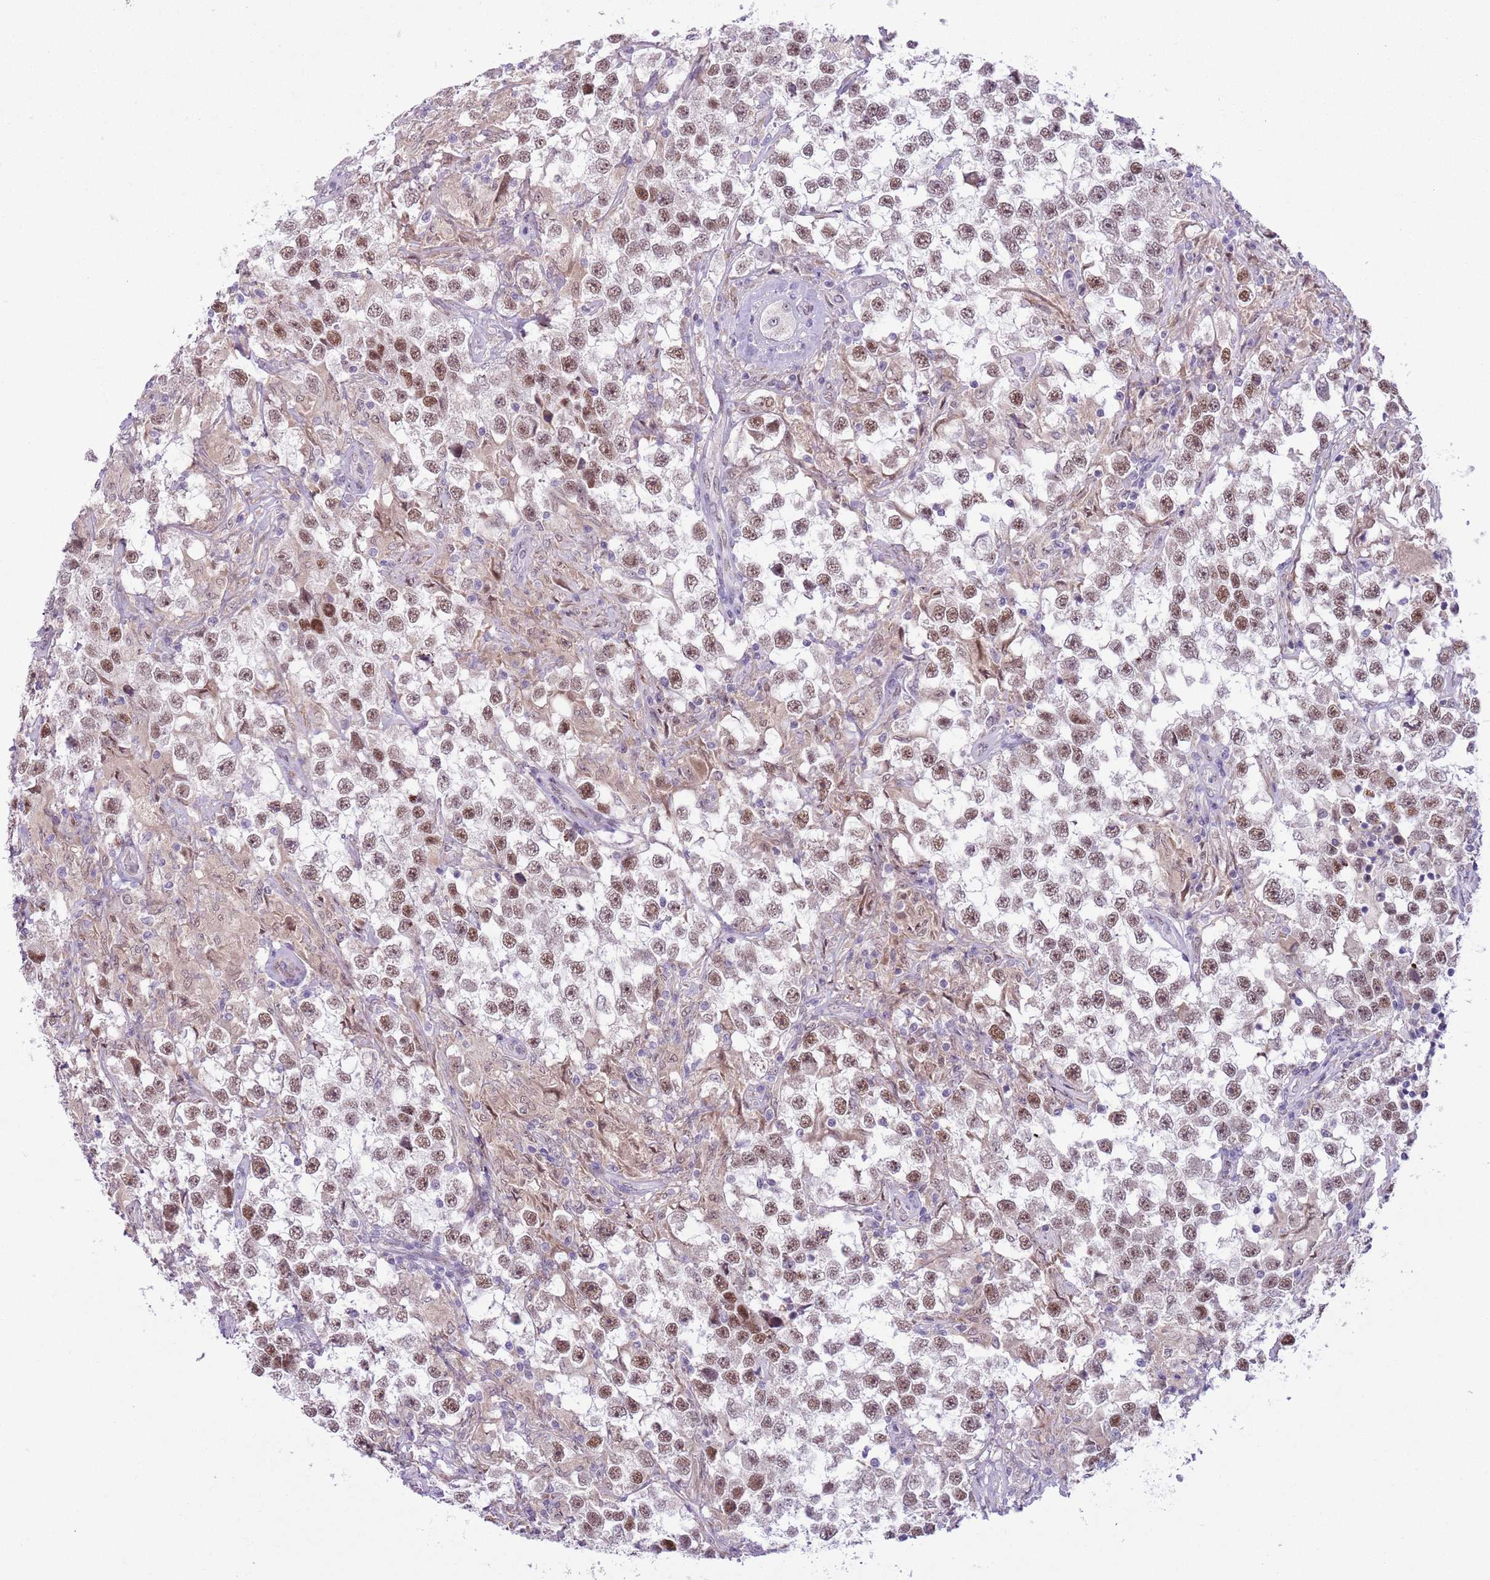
{"staining": {"intensity": "moderate", "quantity": ">75%", "location": "nuclear"}, "tissue": "testis cancer", "cell_type": "Tumor cells", "image_type": "cancer", "snomed": [{"axis": "morphology", "description": "Seminoma, NOS"}, {"axis": "topography", "description": "Testis"}], "caption": "Protein expression analysis of seminoma (testis) reveals moderate nuclear staining in about >75% of tumor cells. Immunohistochemistry (ihc) stains the protein in brown and the nuclei are stained blue.", "gene": "ZNF576", "patient": {"sex": "male", "age": 46}}